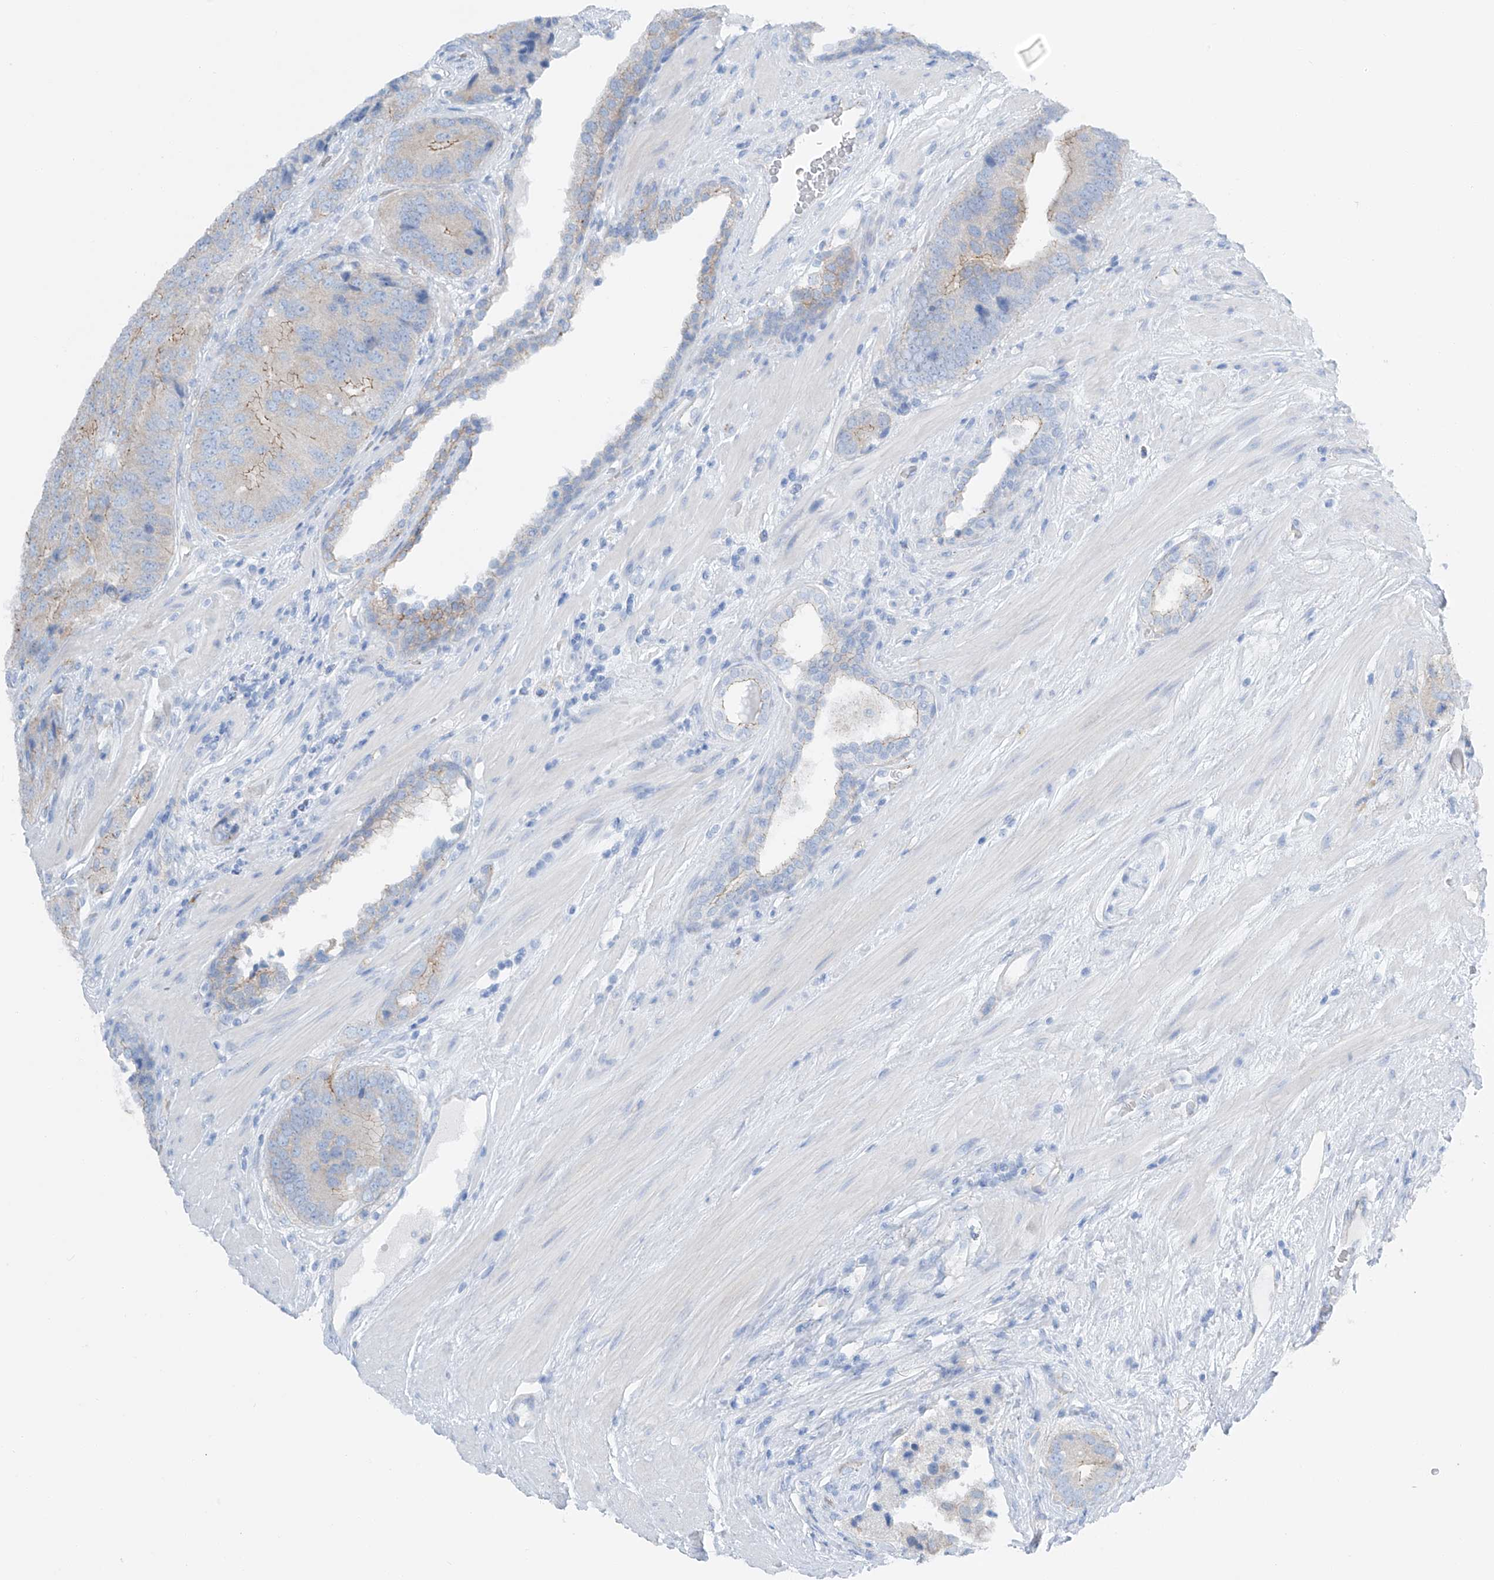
{"staining": {"intensity": "moderate", "quantity": "<25%", "location": "cytoplasmic/membranous"}, "tissue": "prostate cancer", "cell_type": "Tumor cells", "image_type": "cancer", "snomed": [{"axis": "morphology", "description": "Adenocarcinoma, High grade"}, {"axis": "topography", "description": "Prostate"}], "caption": "Human prostate cancer (high-grade adenocarcinoma) stained with a protein marker demonstrates moderate staining in tumor cells.", "gene": "MAGI1", "patient": {"sex": "male", "age": 70}}